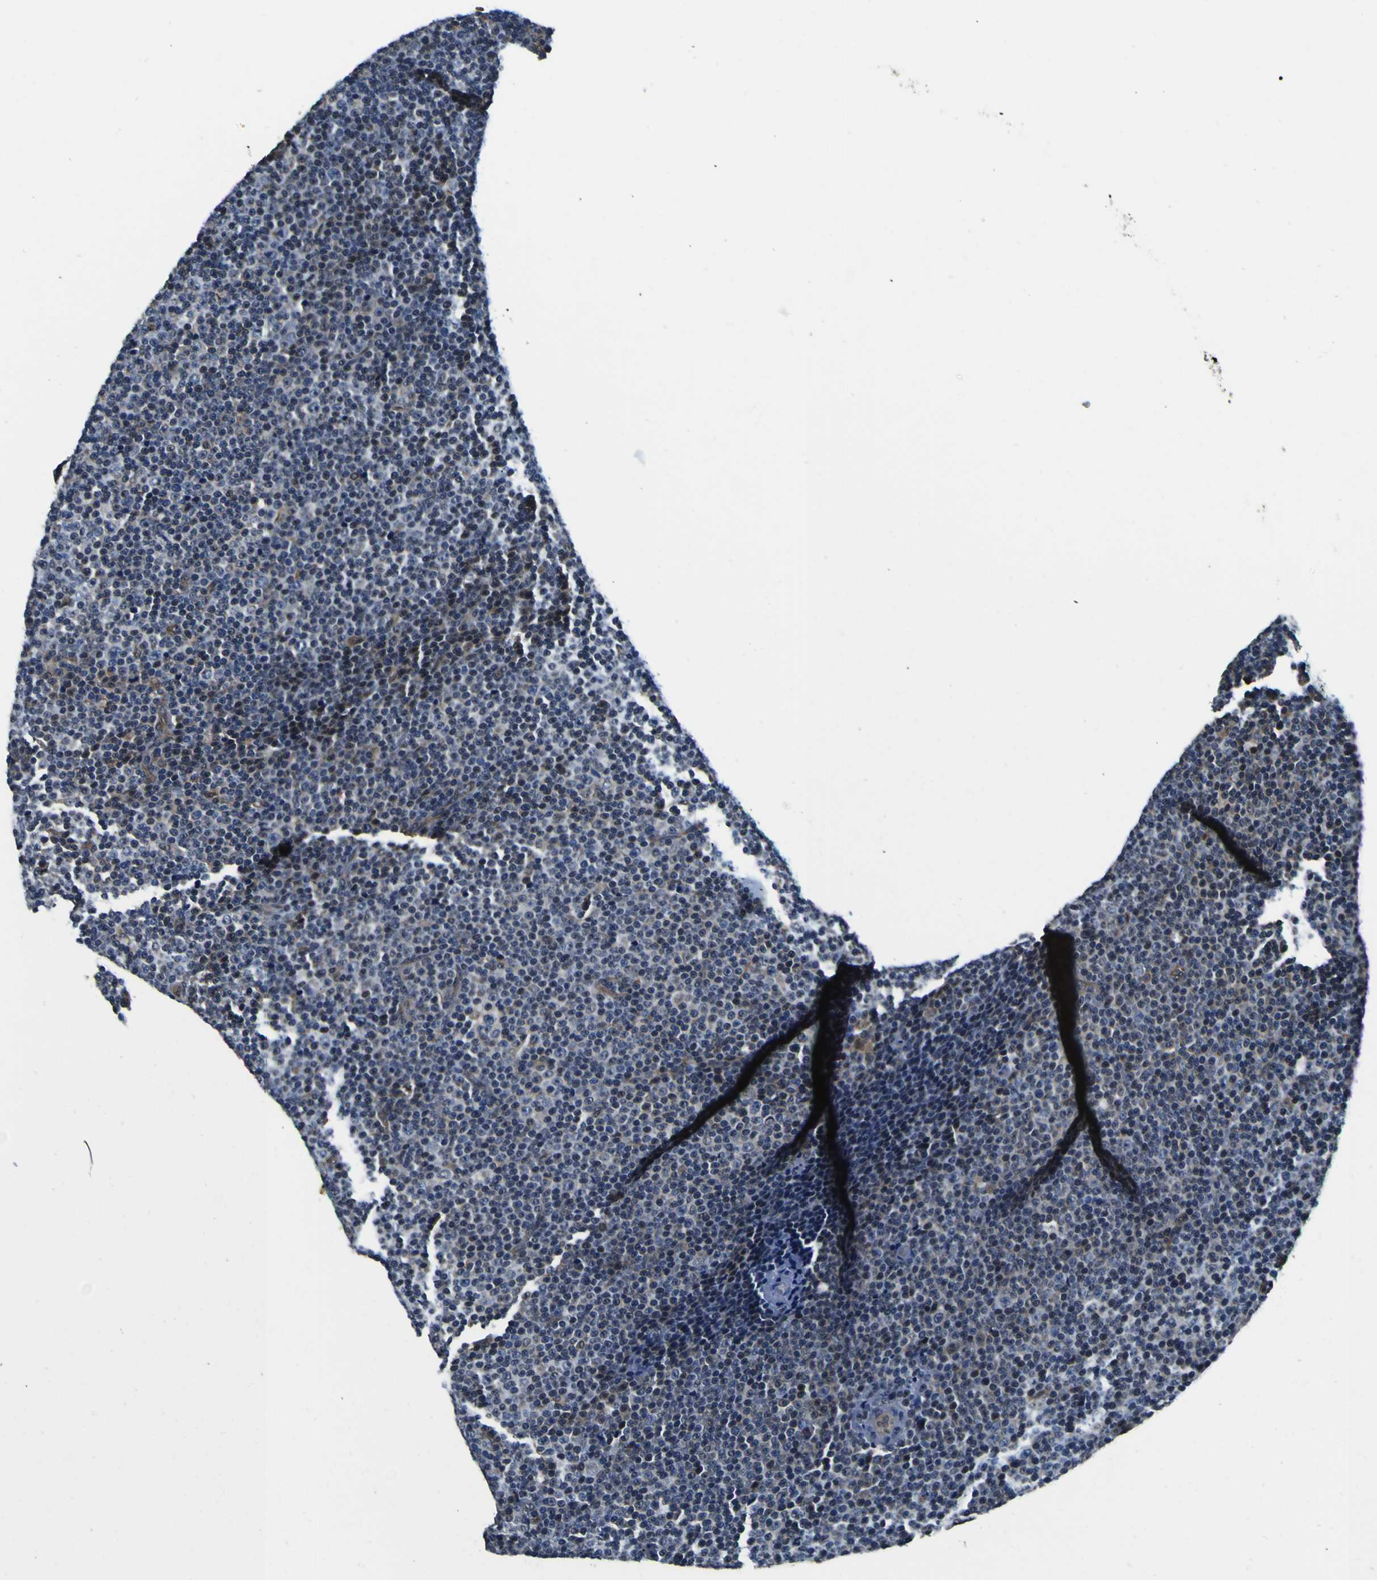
{"staining": {"intensity": "negative", "quantity": "none", "location": "none"}, "tissue": "lymphoma", "cell_type": "Tumor cells", "image_type": "cancer", "snomed": [{"axis": "morphology", "description": "Malignant lymphoma, non-Hodgkin's type, Low grade"}, {"axis": "topography", "description": "Lymph node"}], "caption": "A high-resolution image shows immunohistochemistry (IHC) staining of malignant lymphoma, non-Hodgkin's type (low-grade), which displays no significant staining in tumor cells.", "gene": "POSTN", "patient": {"sex": "female", "age": 67}}